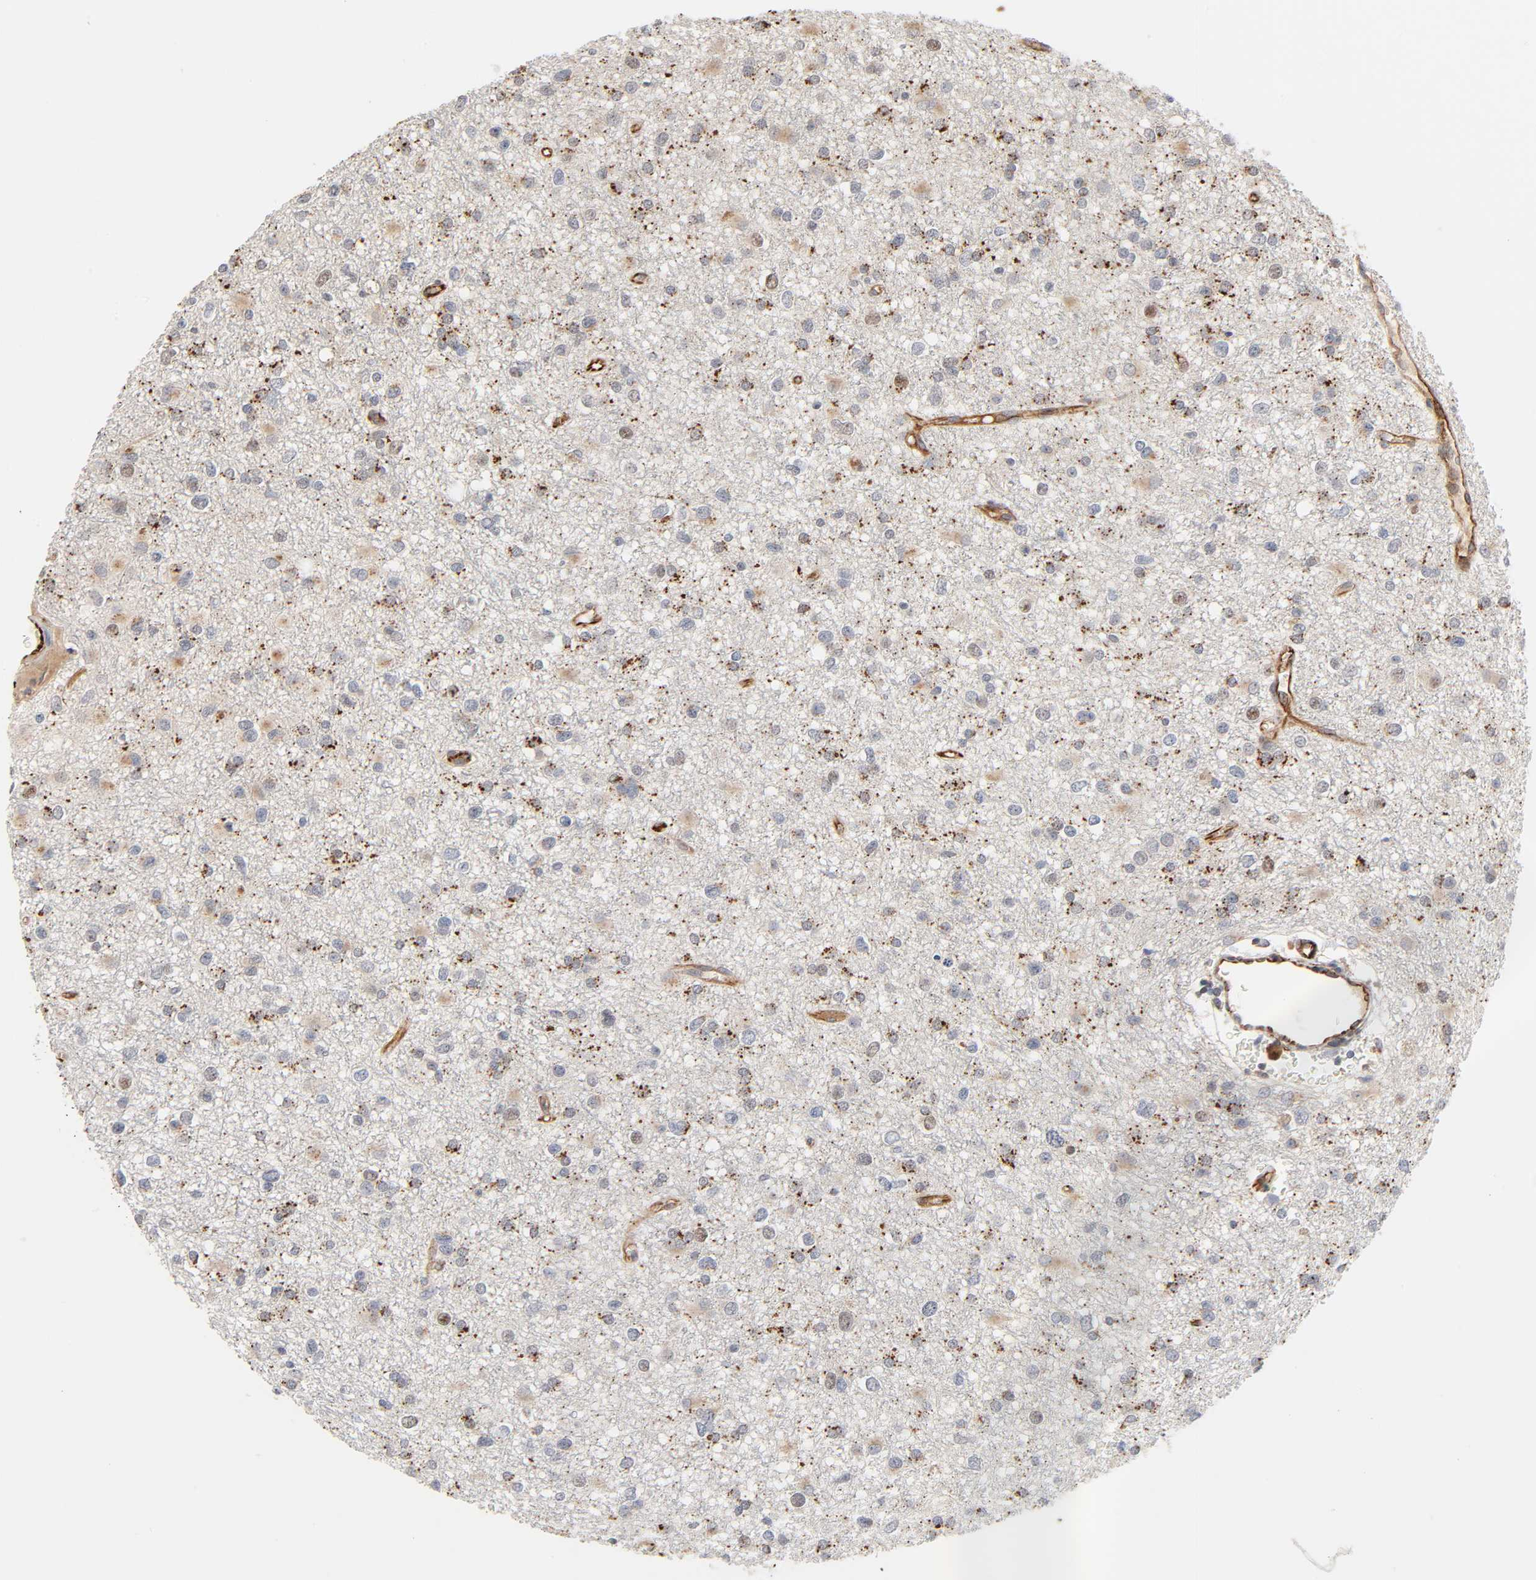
{"staining": {"intensity": "weak", "quantity": "25%-75%", "location": "cytoplasmic/membranous"}, "tissue": "glioma", "cell_type": "Tumor cells", "image_type": "cancer", "snomed": [{"axis": "morphology", "description": "Glioma, malignant, Low grade"}, {"axis": "topography", "description": "Brain"}], "caption": "Malignant low-grade glioma stained with IHC reveals weak cytoplasmic/membranous staining in approximately 25%-75% of tumor cells.", "gene": "REEP6", "patient": {"sex": "male", "age": 42}}